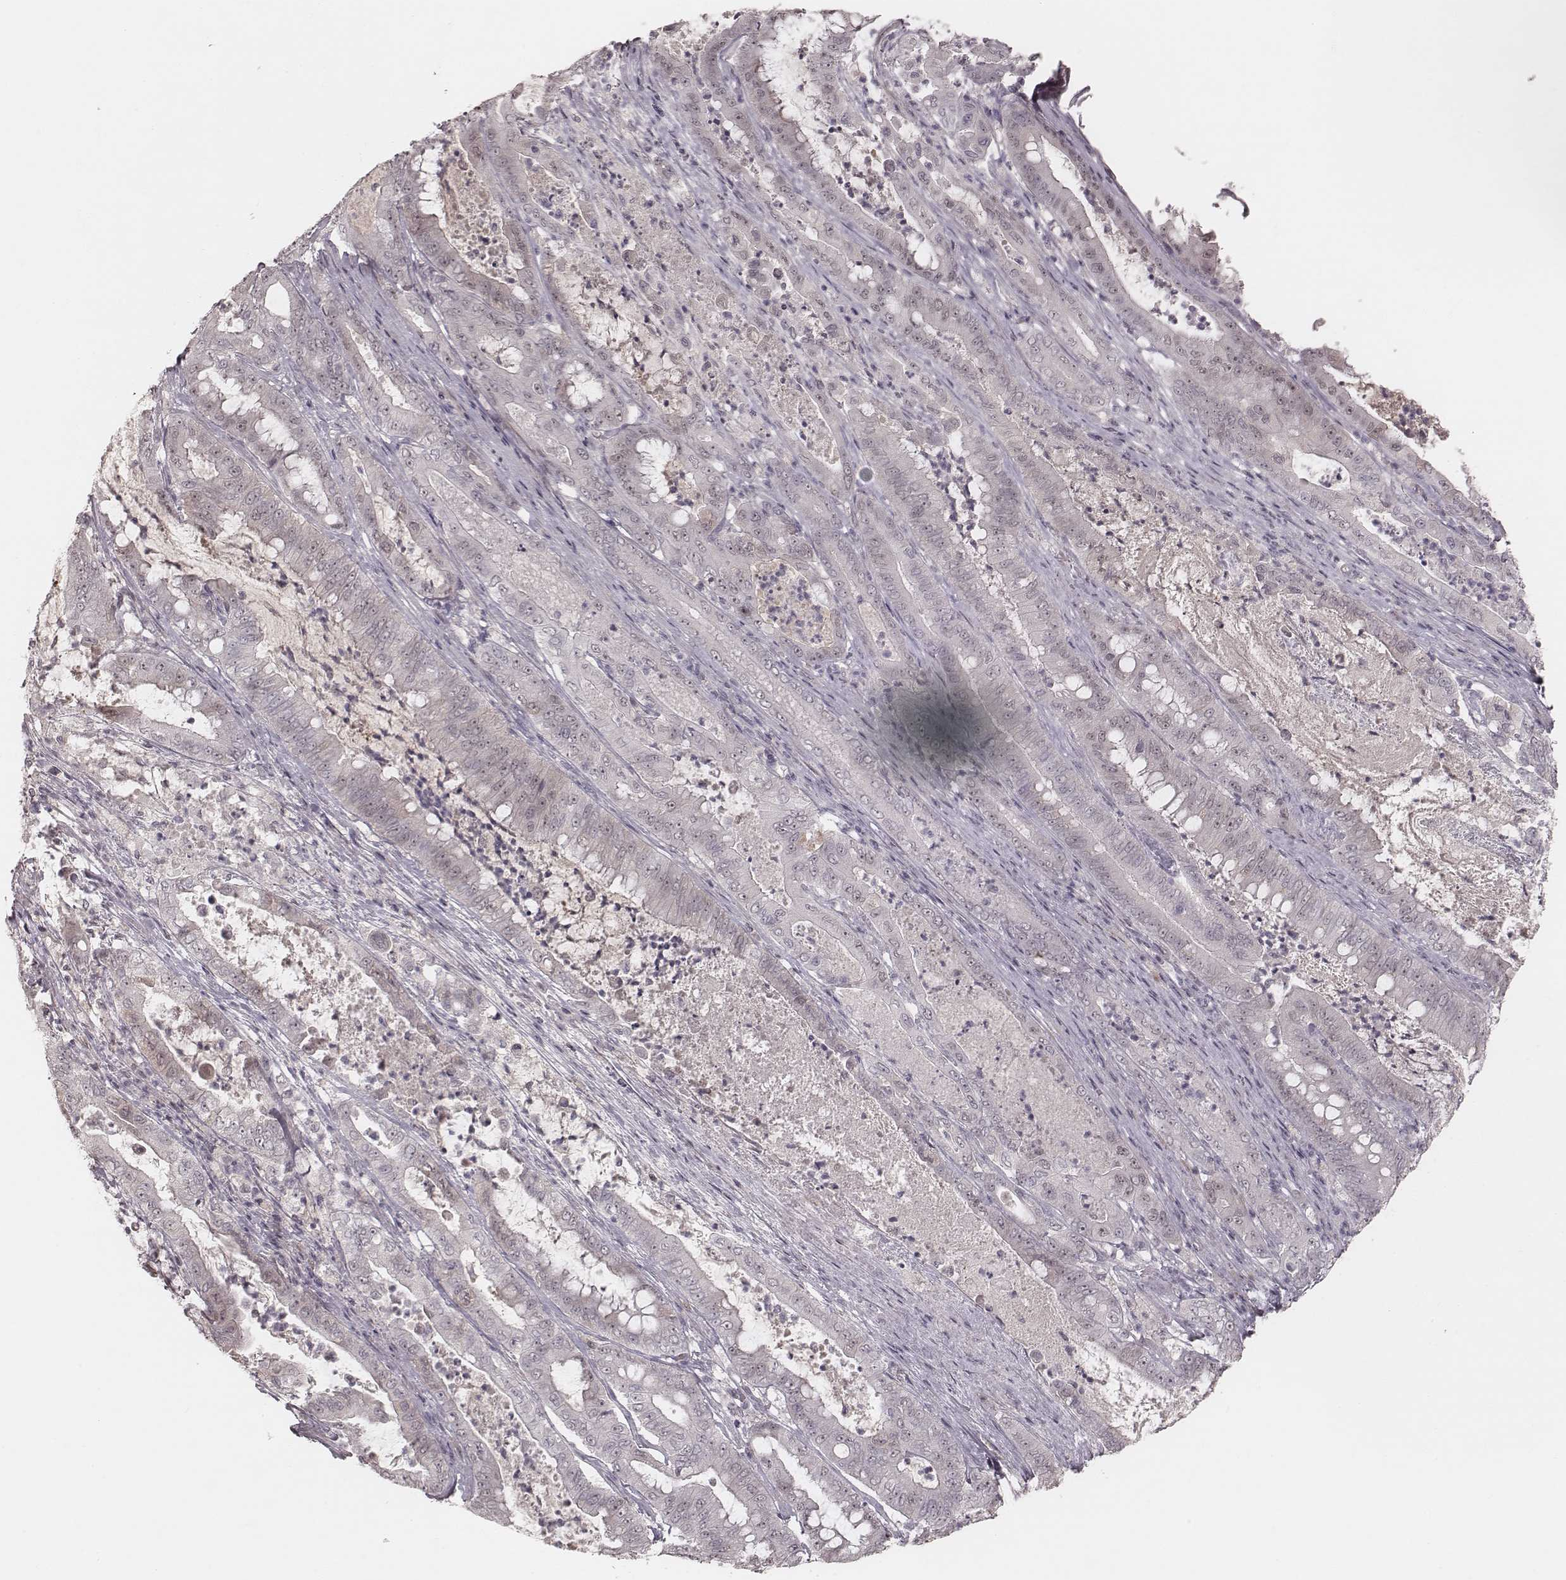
{"staining": {"intensity": "negative", "quantity": "none", "location": "none"}, "tissue": "pancreatic cancer", "cell_type": "Tumor cells", "image_type": "cancer", "snomed": [{"axis": "morphology", "description": "Adenocarcinoma, NOS"}, {"axis": "topography", "description": "Pancreas"}], "caption": "Immunohistochemical staining of human pancreatic cancer (adenocarcinoma) exhibits no significant staining in tumor cells.", "gene": "FAM13B", "patient": {"sex": "male", "age": 71}}